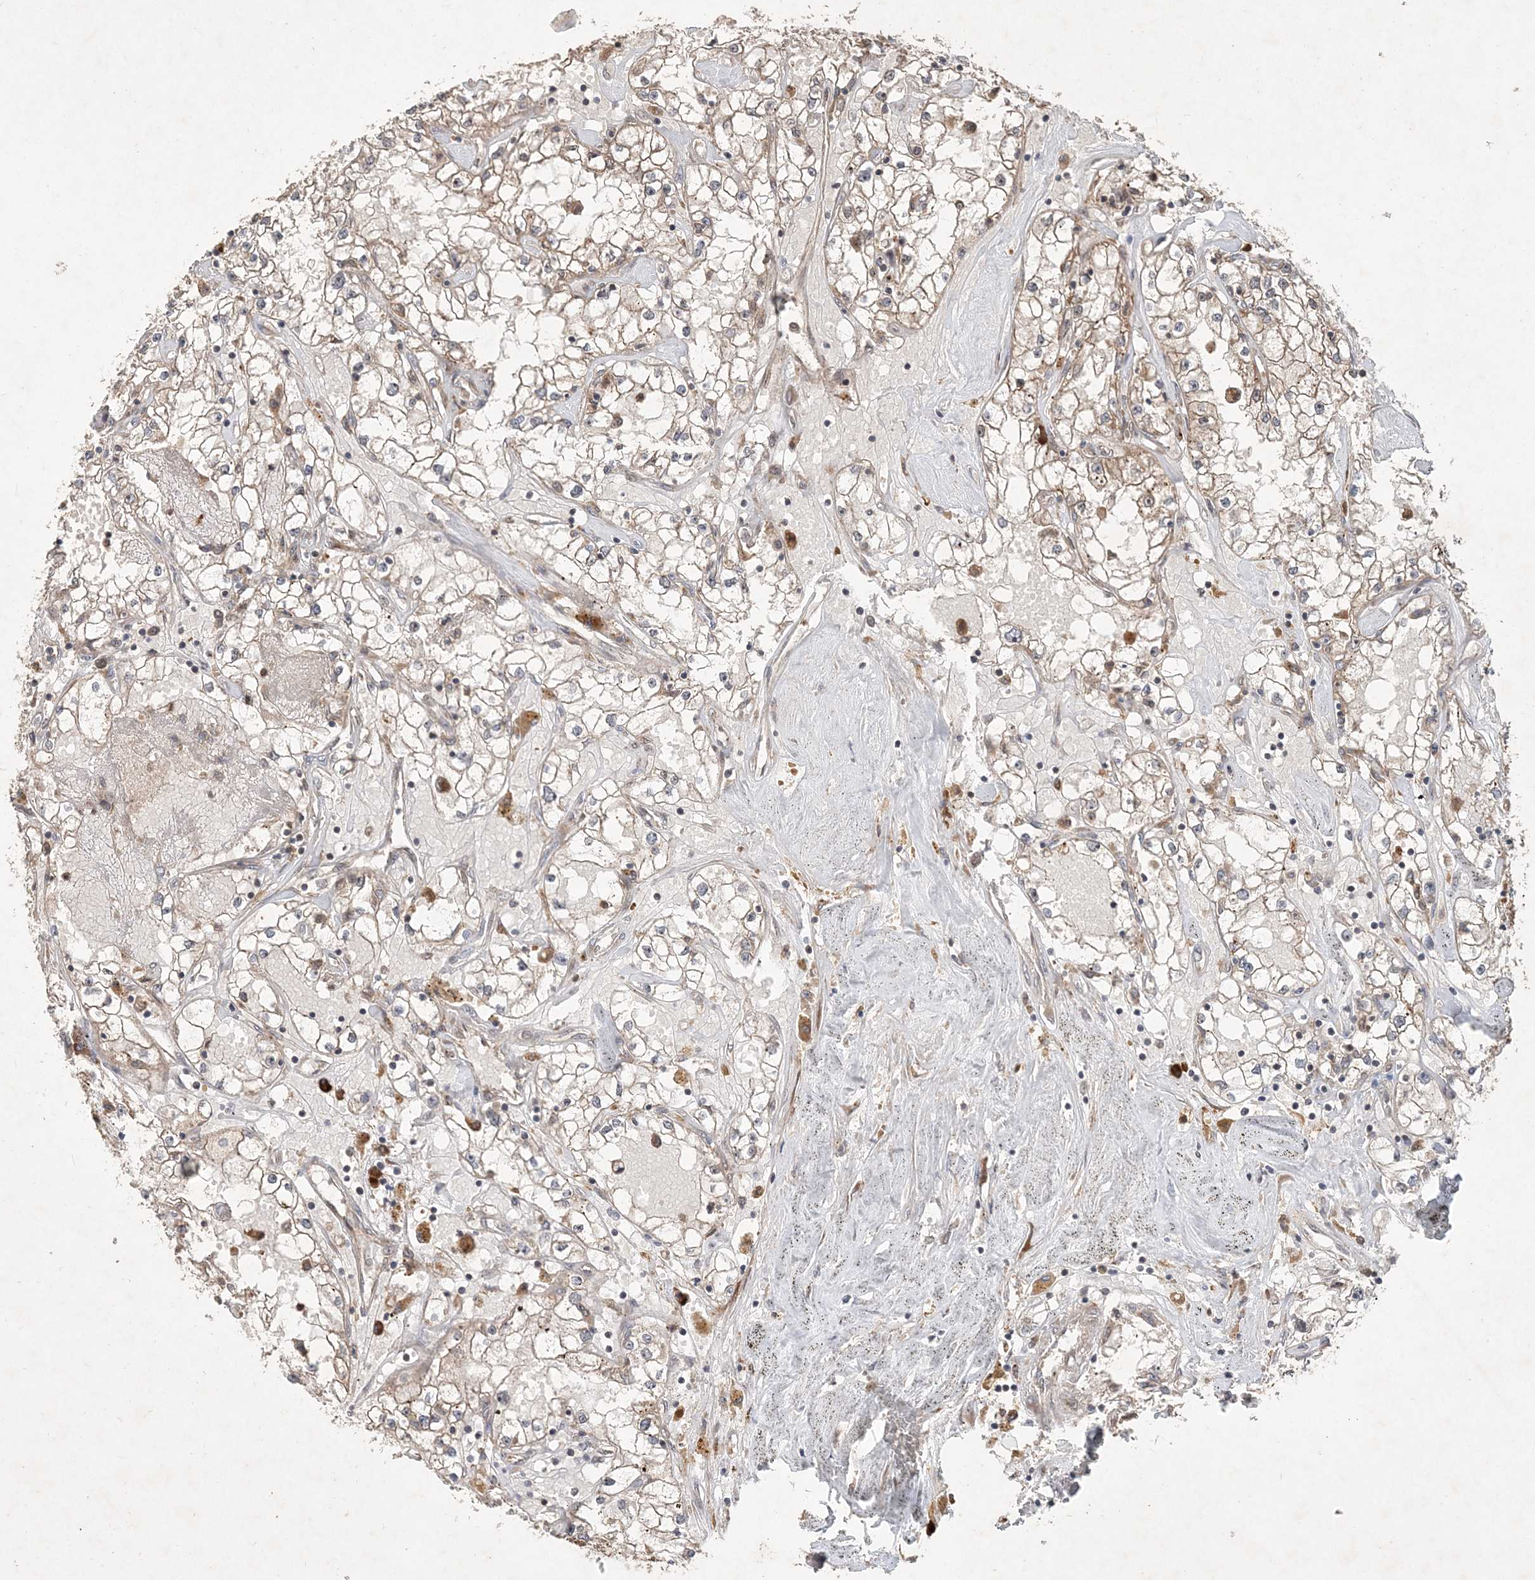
{"staining": {"intensity": "weak", "quantity": "25%-75%", "location": "cytoplasmic/membranous"}, "tissue": "renal cancer", "cell_type": "Tumor cells", "image_type": "cancer", "snomed": [{"axis": "morphology", "description": "Adenocarcinoma, NOS"}, {"axis": "topography", "description": "Kidney"}], "caption": "Renal adenocarcinoma stained with immunohistochemistry (IHC) demonstrates weak cytoplasmic/membranous positivity in approximately 25%-75% of tumor cells.", "gene": "UBR3", "patient": {"sex": "male", "age": 56}}